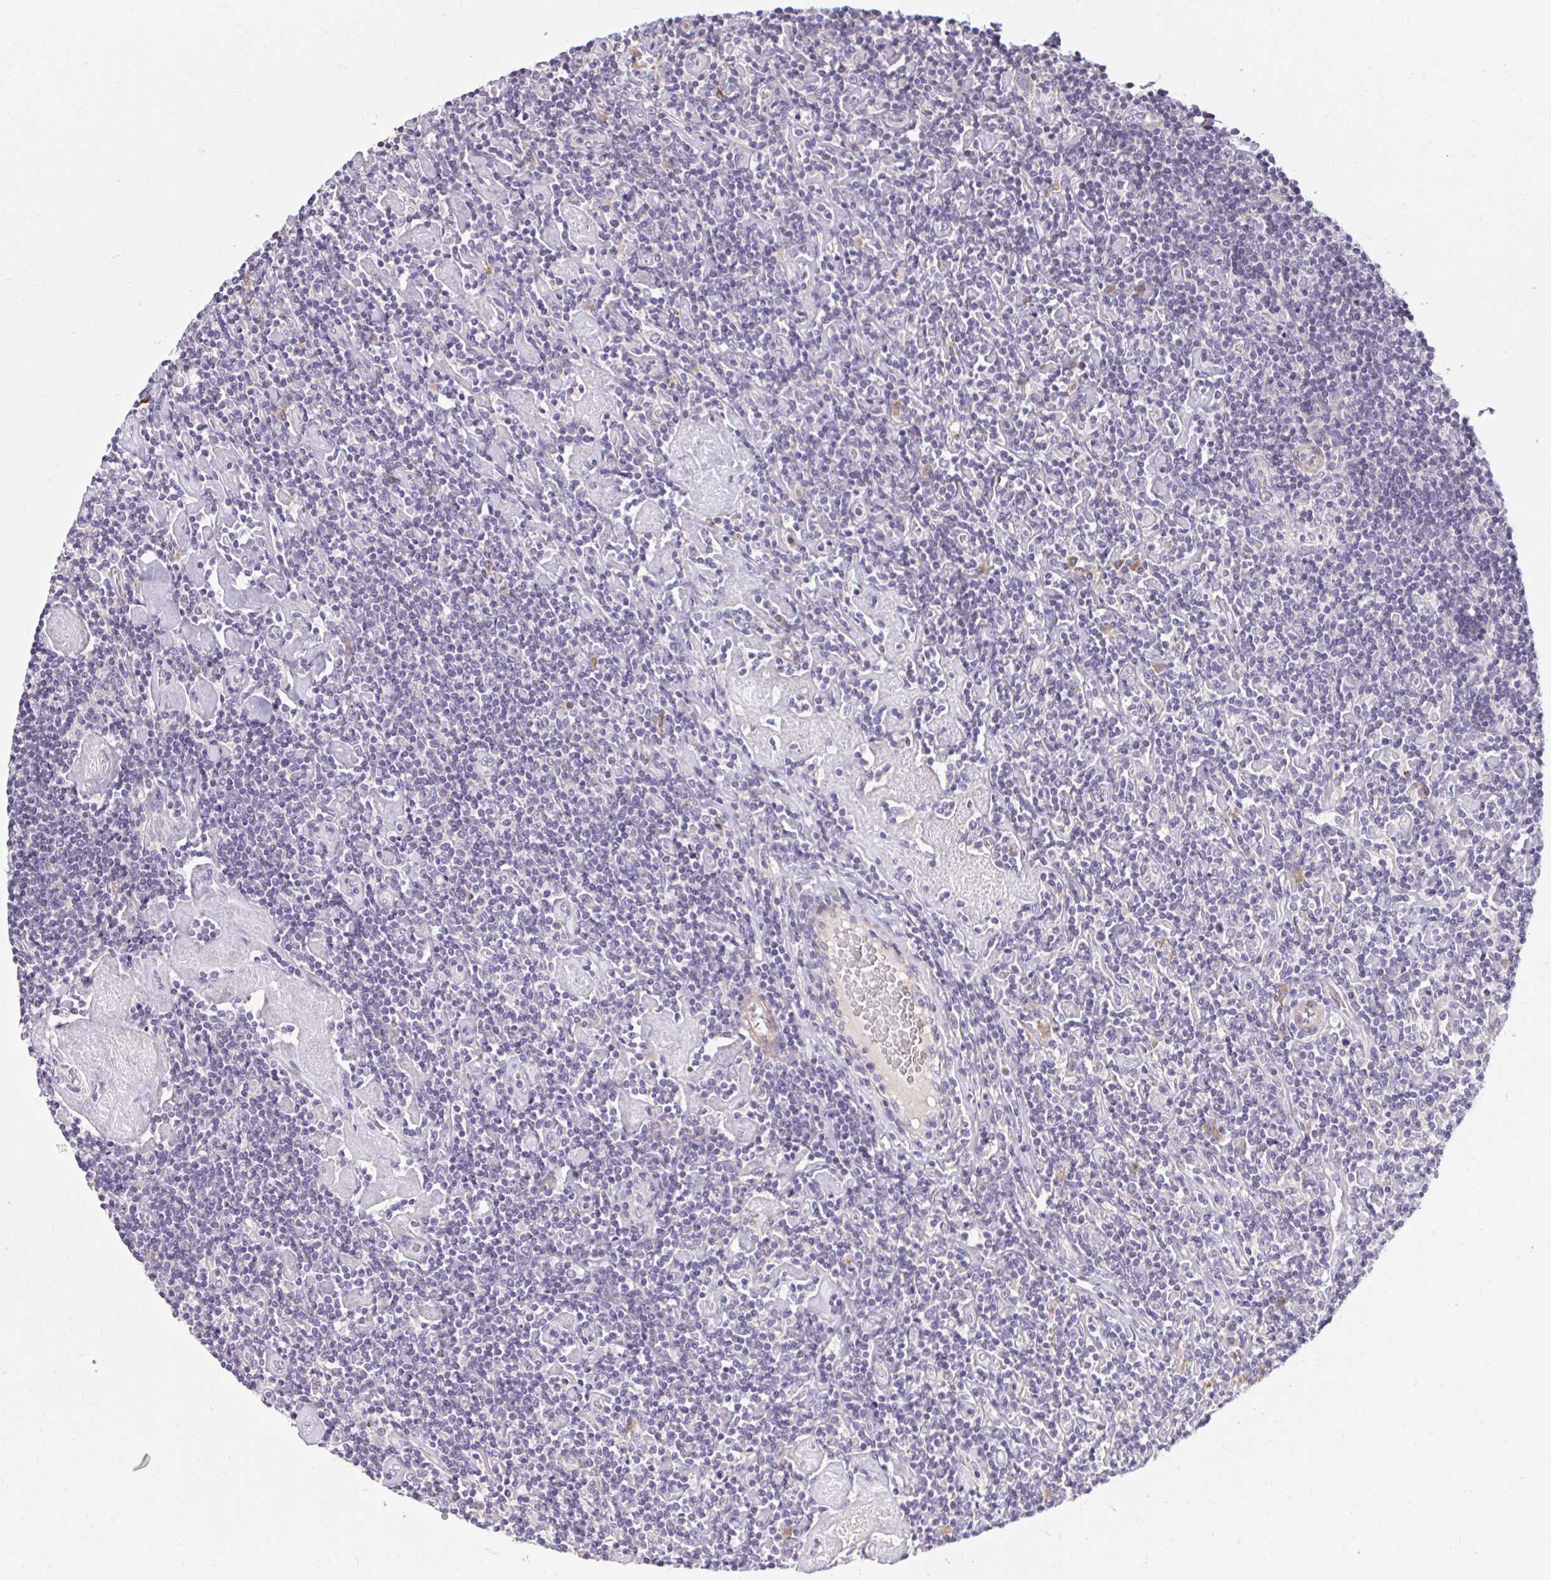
{"staining": {"intensity": "negative", "quantity": "none", "location": "none"}, "tissue": "lymphoma", "cell_type": "Tumor cells", "image_type": "cancer", "snomed": [{"axis": "morphology", "description": "Hodgkin's disease, NOS"}, {"axis": "topography", "description": "Lymph node"}], "caption": "Lymphoma stained for a protein using immunohistochemistry (IHC) shows no expression tumor cells.", "gene": "TMEM52B", "patient": {"sex": "male", "age": 40}}